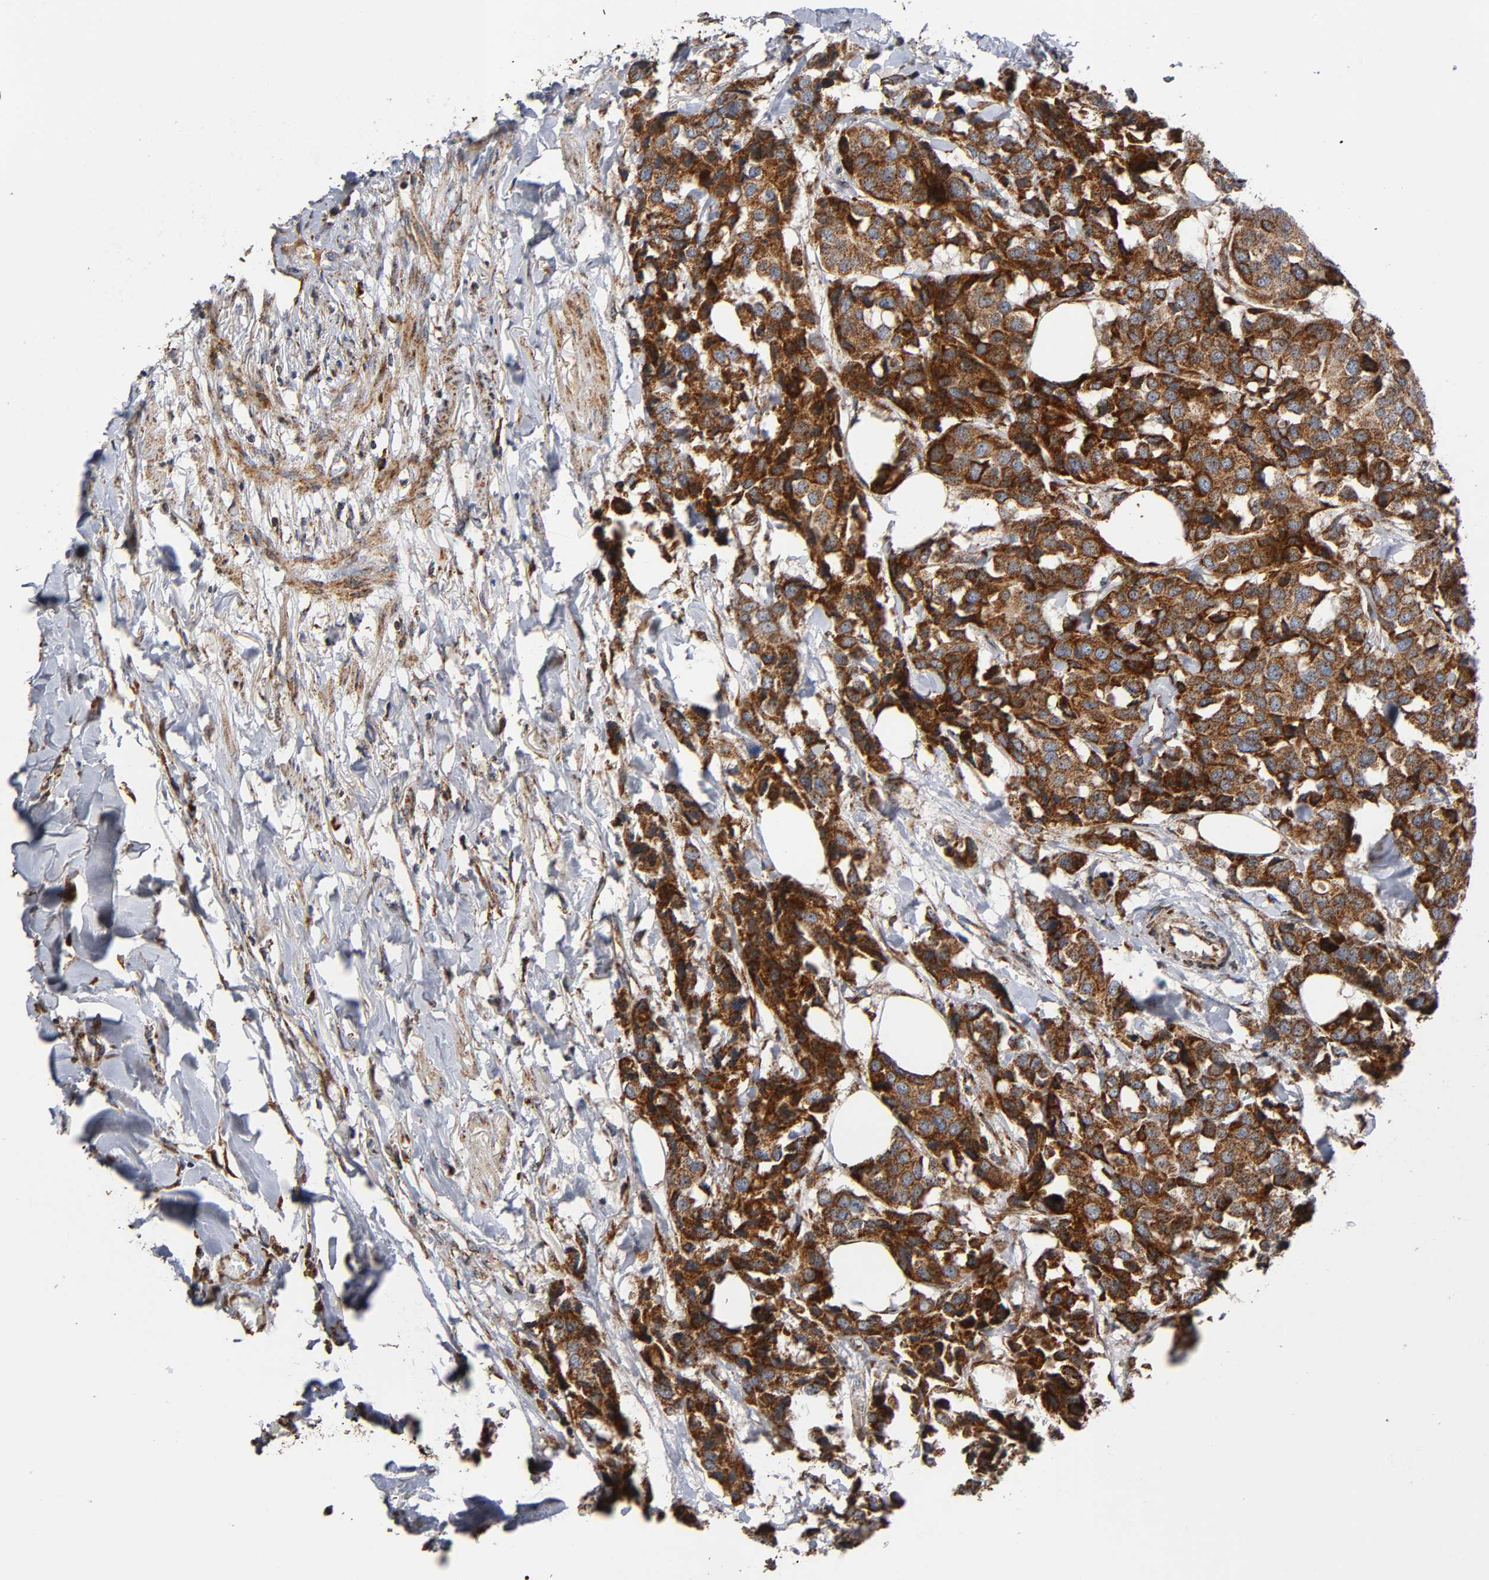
{"staining": {"intensity": "strong", "quantity": "25%-75%", "location": "cytoplasmic/membranous"}, "tissue": "breast cancer", "cell_type": "Tumor cells", "image_type": "cancer", "snomed": [{"axis": "morphology", "description": "Duct carcinoma"}, {"axis": "topography", "description": "Breast"}], "caption": "This photomicrograph reveals breast cancer (invasive ductal carcinoma) stained with immunohistochemistry to label a protein in brown. The cytoplasmic/membranous of tumor cells show strong positivity for the protein. Nuclei are counter-stained blue.", "gene": "MAP3K1", "patient": {"sex": "female", "age": 80}}